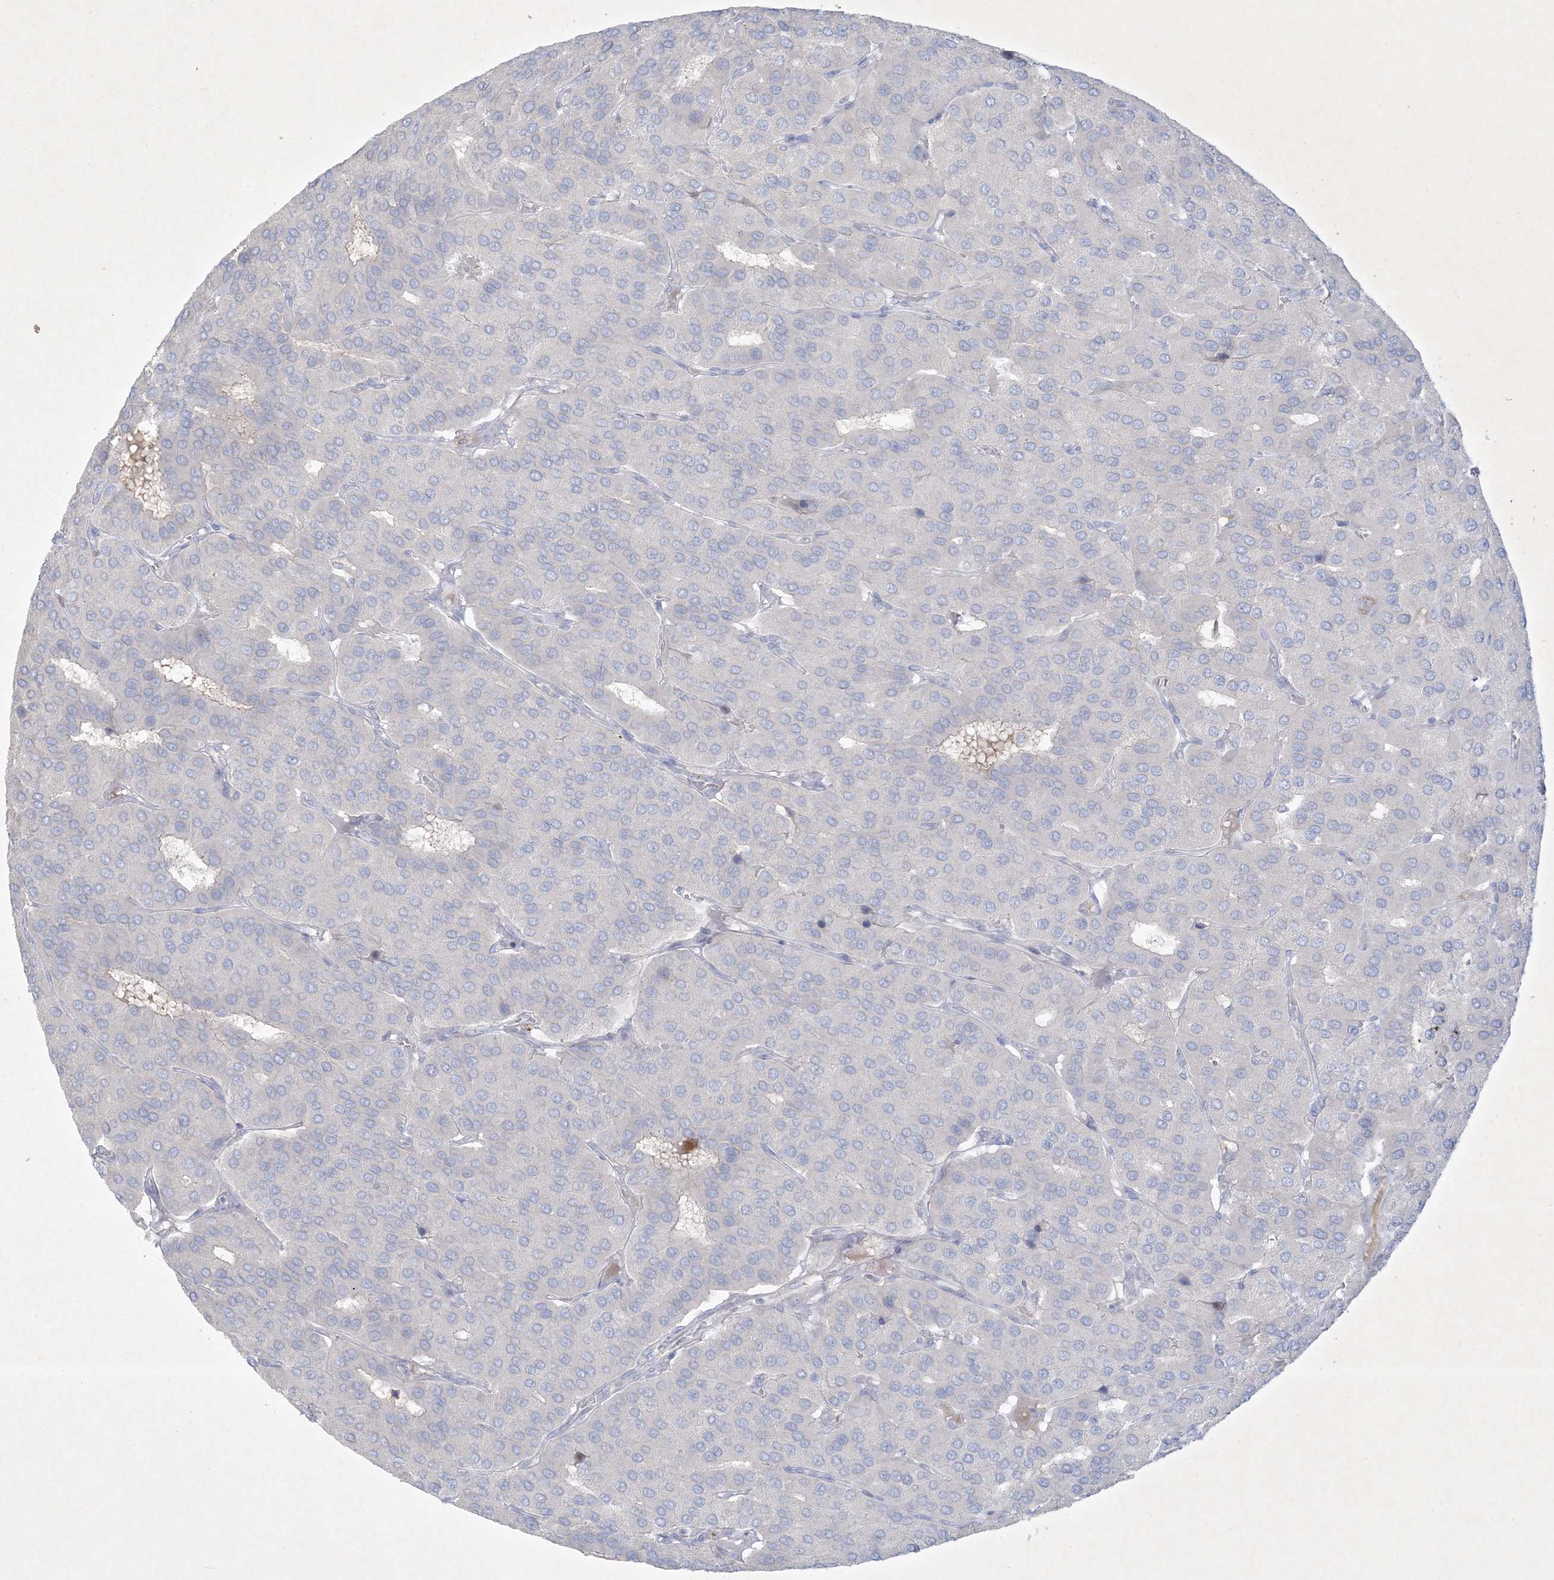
{"staining": {"intensity": "negative", "quantity": "none", "location": "none"}, "tissue": "parathyroid gland", "cell_type": "Glandular cells", "image_type": "normal", "snomed": [{"axis": "morphology", "description": "Normal tissue, NOS"}, {"axis": "morphology", "description": "Adenoma, NOS"}, {"axis": "topography", "description": "Parathyroid gland"}], "caption": "This is a photomicrograph of IHC staining of unremarkable parathyroid gland, which shows no positivity in glandular cells.", "gene": "CCDC24", "patient": {"sex": "female", "age": 86}}